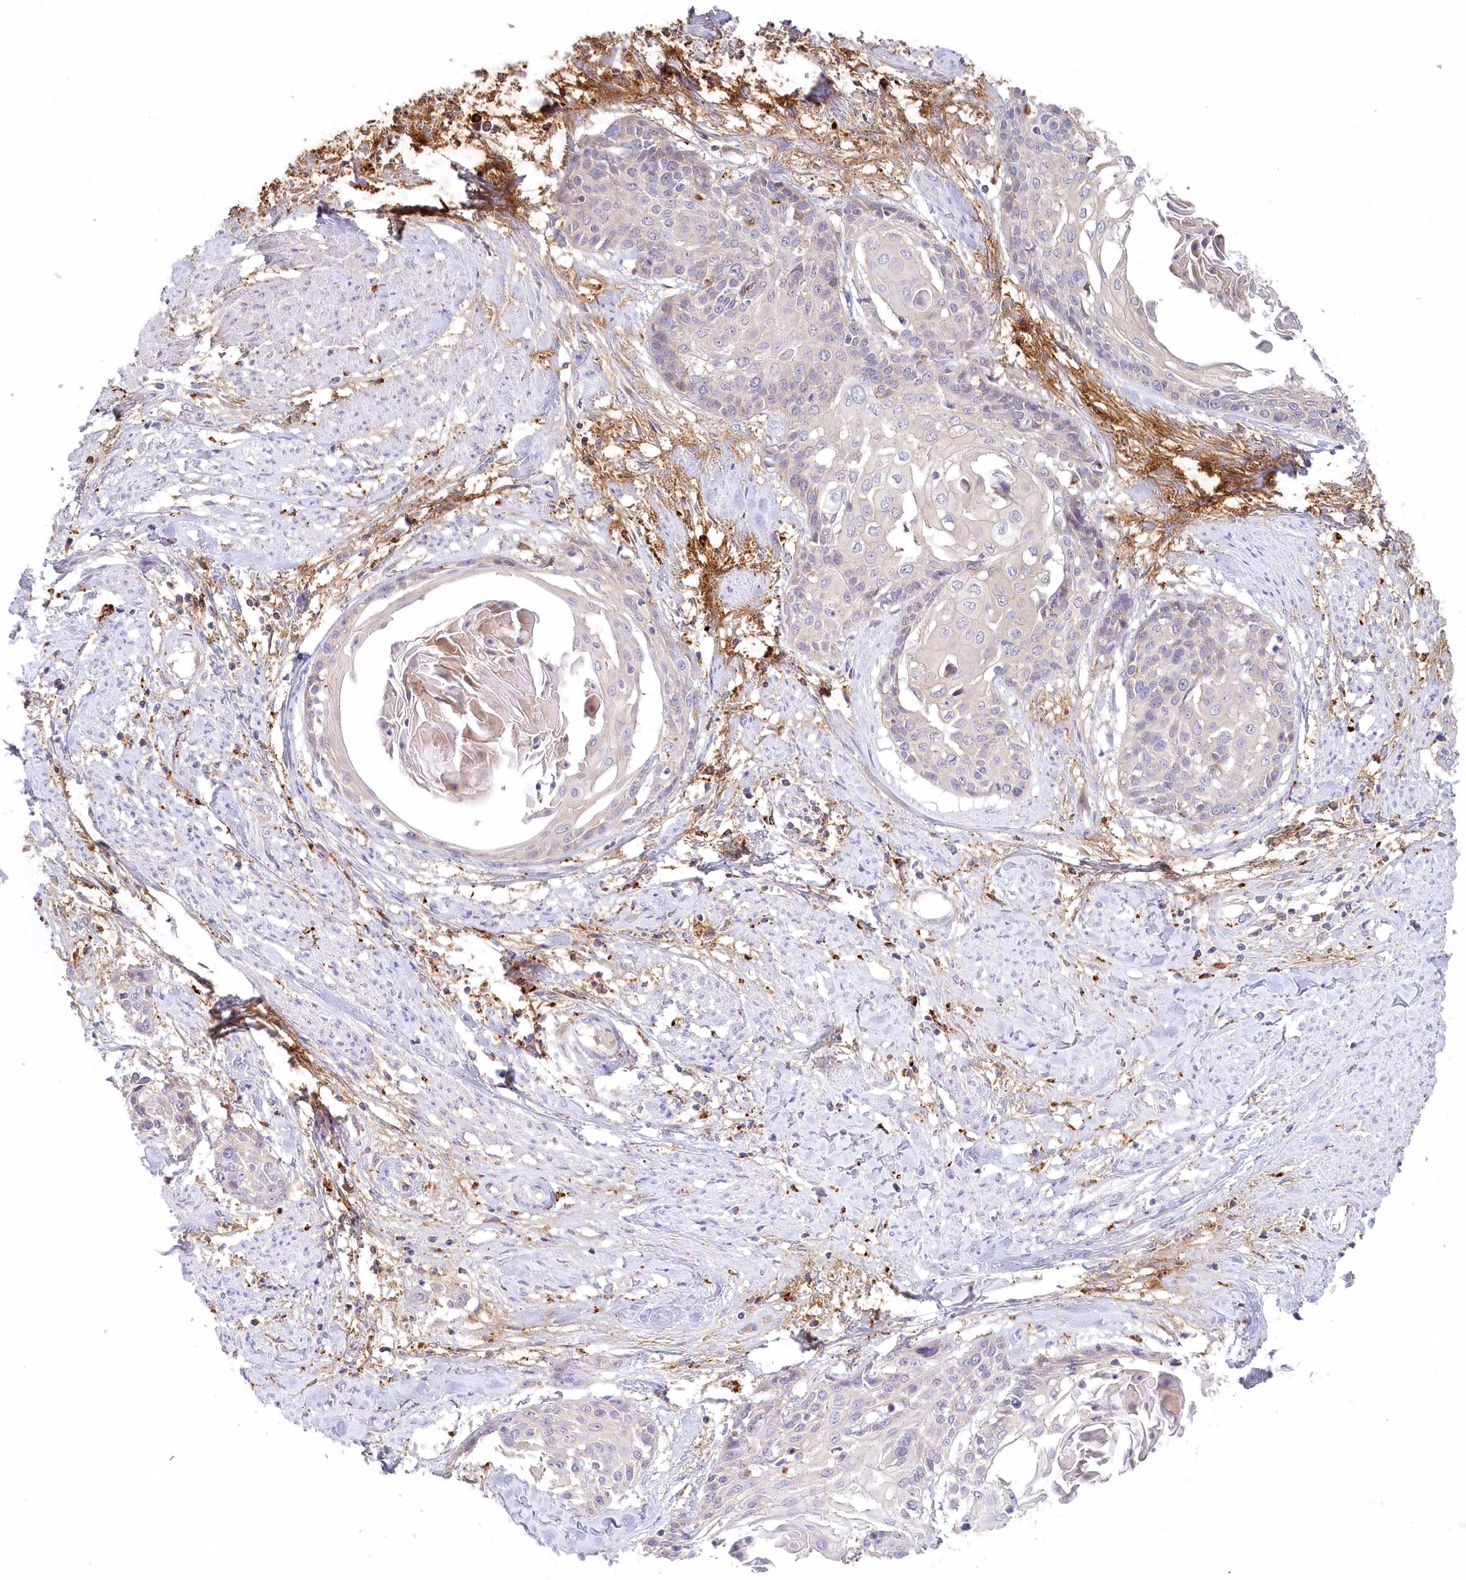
{"staining": {"intensity": "negative", "quantity": "none", "location": "none"}, "tissue": "cervical cancer", "cell_type": "Tumor cells", "image_type": "cancer", "snomed": [{"axis": "morphology", "description": "Squamous cell carcinoma, NOS"}, {"axis": "topography", "description": "Cervix"}], "caption": "IHC of cervical squamous cell carcinoma exhibits no expression in tumor cells.", "gene": "VSIG1", "patient": {"sex": "female", "age": 57}}